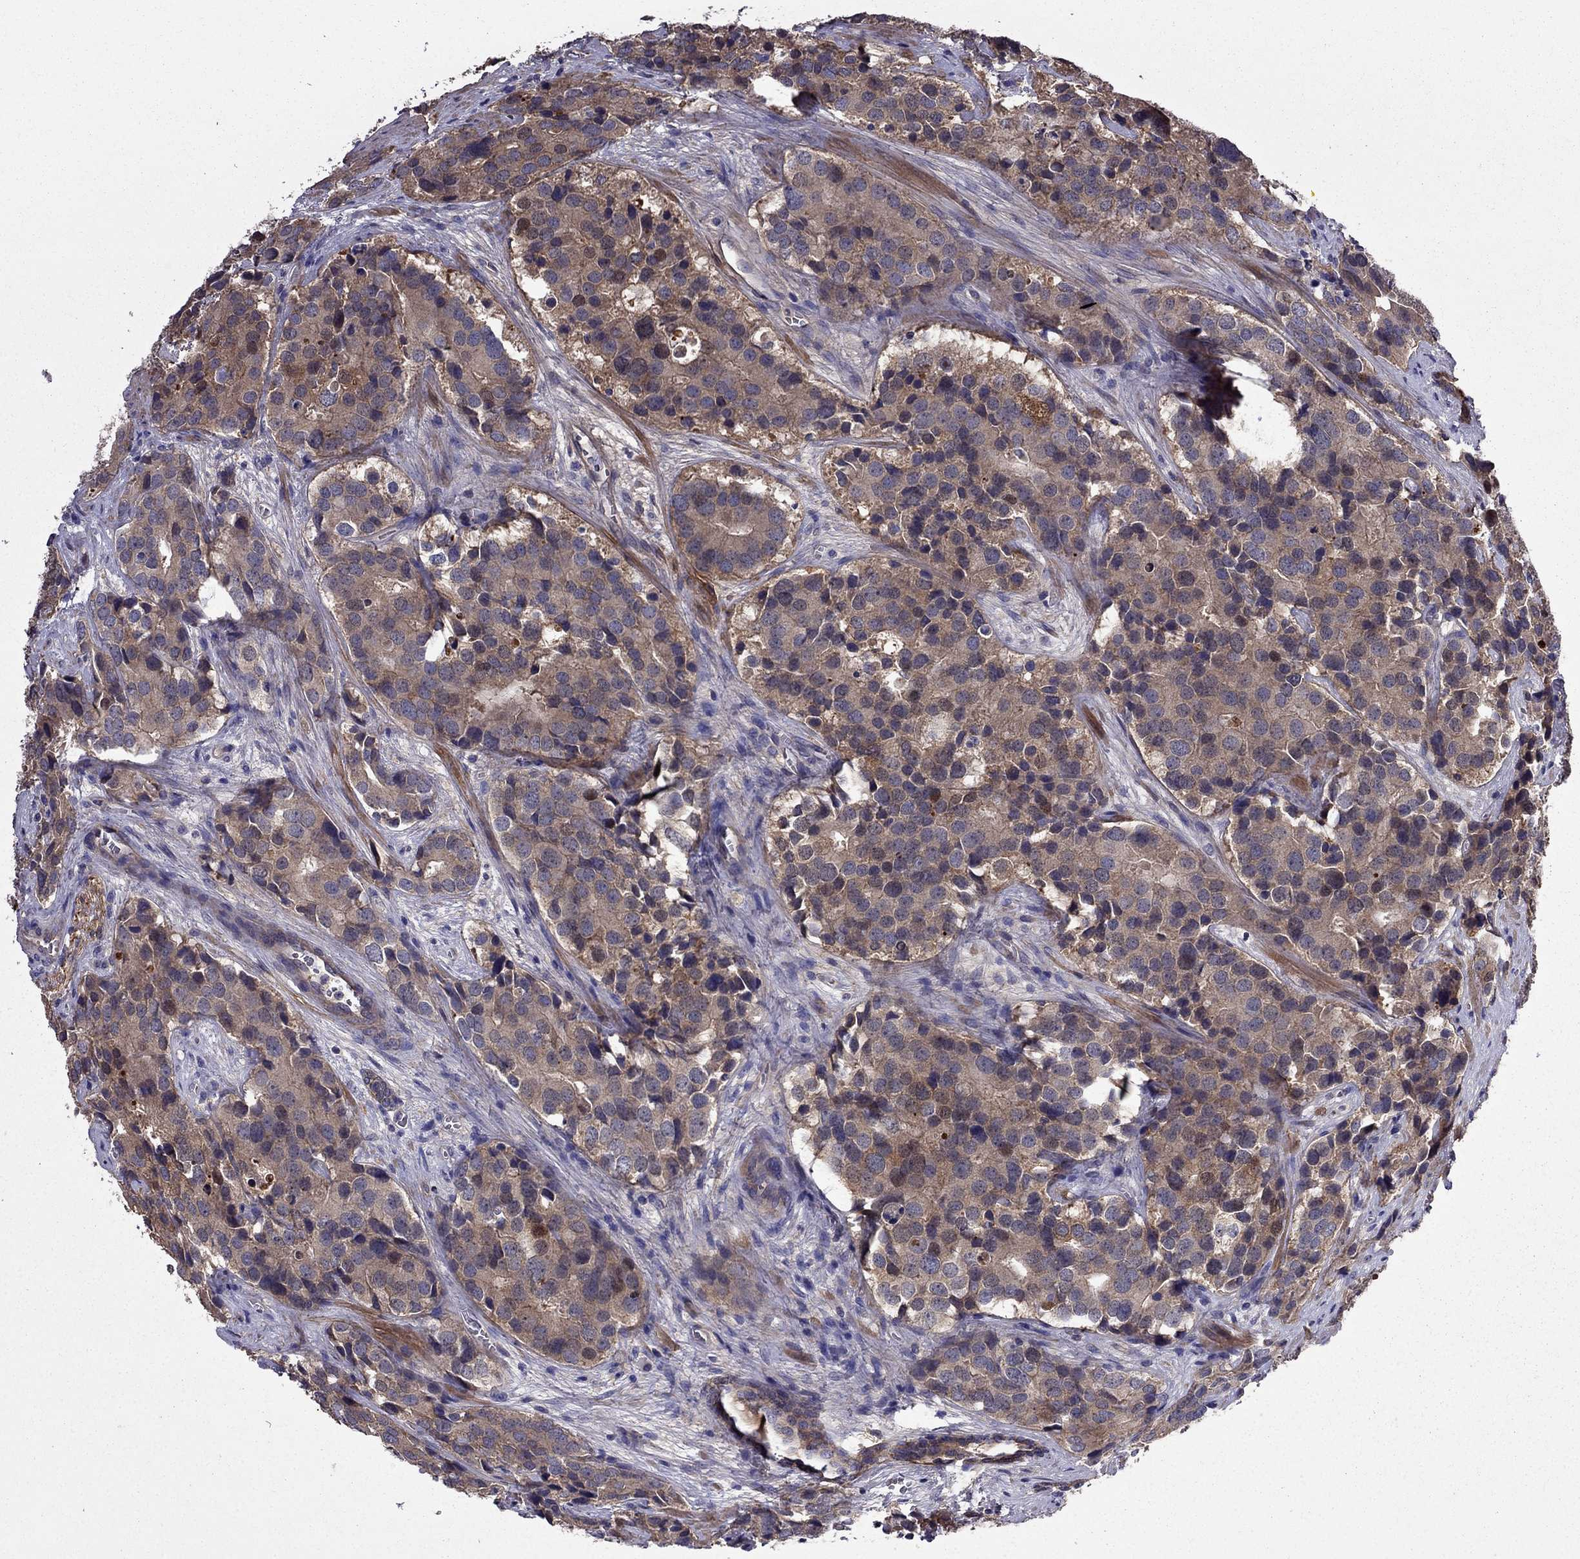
{"staining": {"intensity": "moderate", "quantity": ">75%", "location": "cytoplasmic/membranous"}, "tissue": "prostate cancer", "cell_type": "Tumor cells", "image_type": "cancer", "snomed": [{"axis": "morphology", "description": "Adenocarcinoma, NOS"}, {"axis": "topography", "description": "Prostate and seminal vesicle, NOS"}], "caption": "This micrograph exhibits prostate adenocarcinoma stained with immunohistochemistry (IHC) to label a protein in brown. The cytoplasmic/membranous of tumor cells show moderate positivity for the protein. Nuclei are counter-stained blue.", "gene": "ITGB1", "patient": {"sex": "male", "age": 63}}